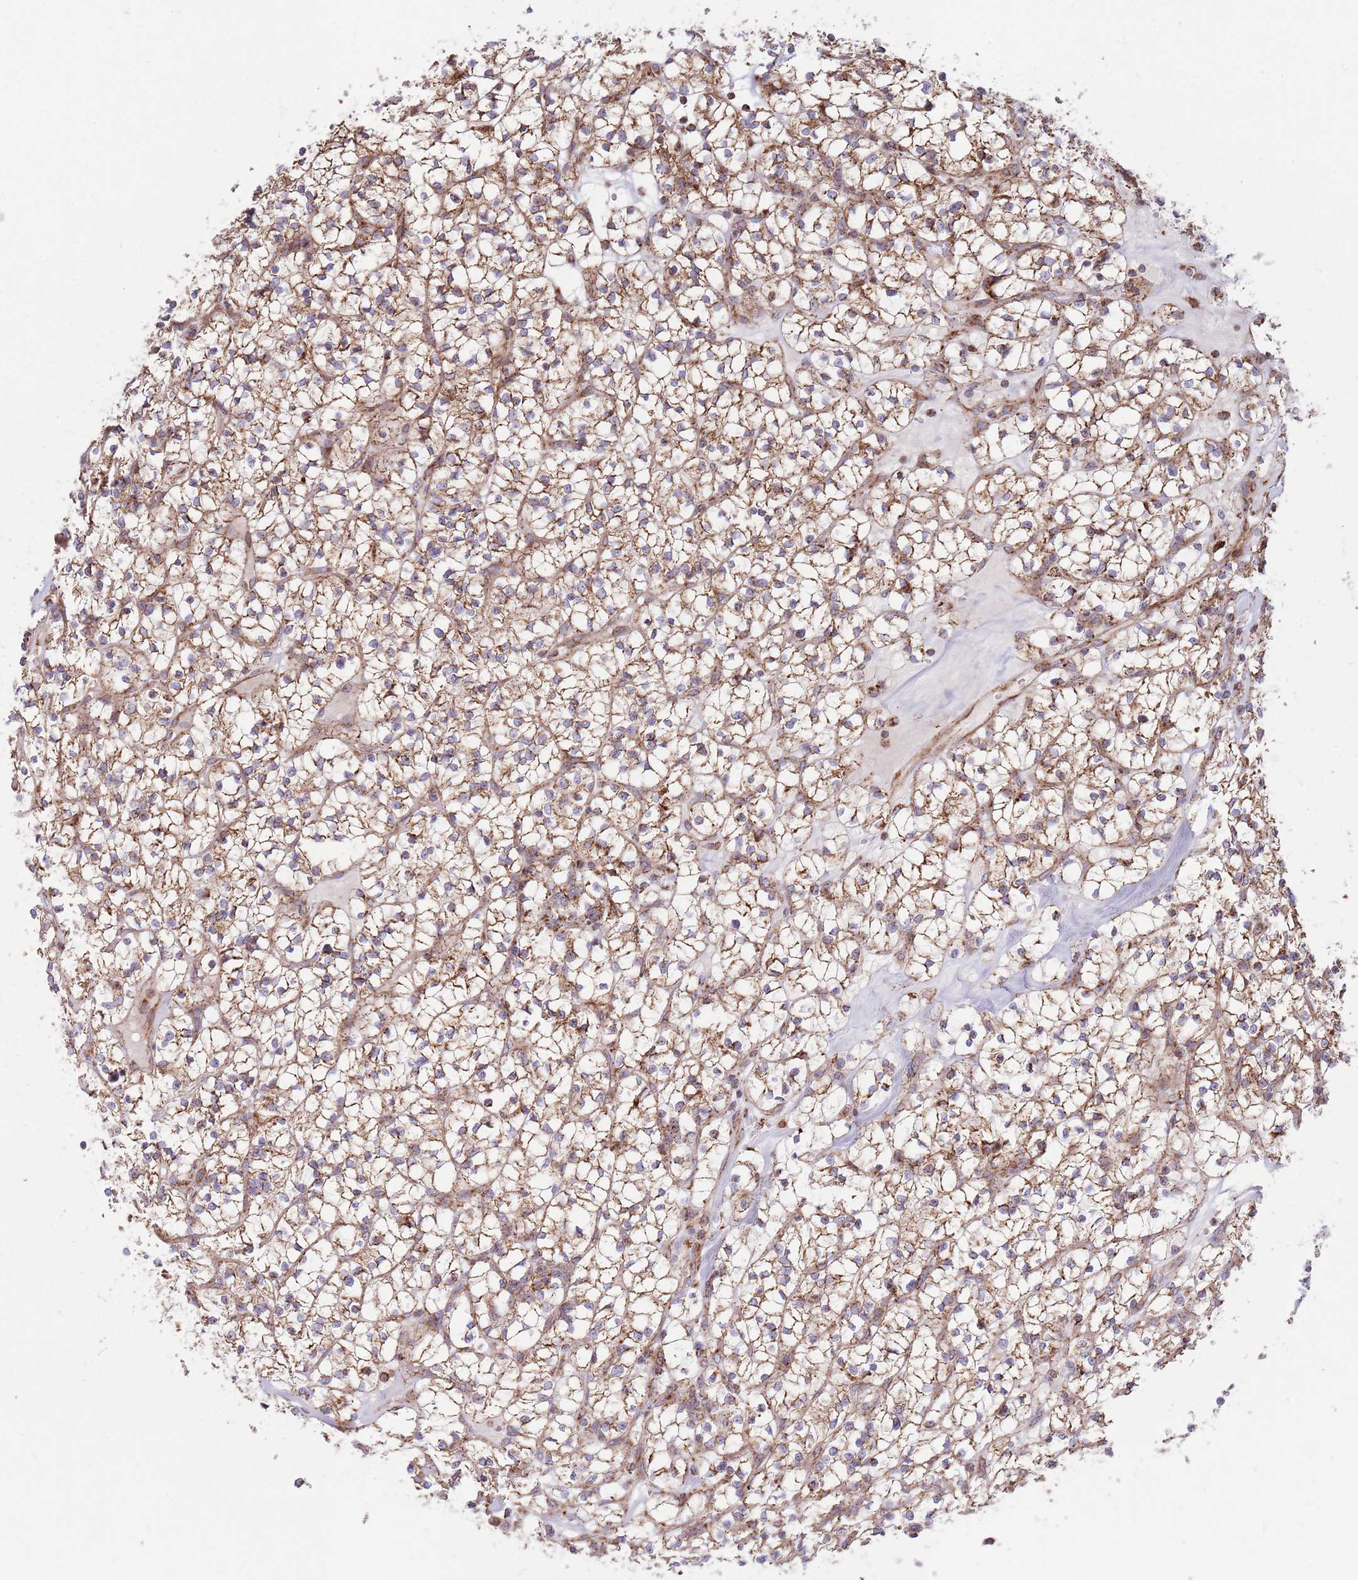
{"staining": {"intensity": "moderate", "quantity": ">75%", "location": "cytoplasmic/membranous"}, "tissue": "renal cancer", "cell_type": "Tumor cells", "image_type": "cancer", "snomed": [{"axis": "morphology", "description": "Adenocarcinoma, NOS"}, {"axis": "topography", "description": "Kidney"}], "caption": "About >75% of tumor cells in renal cancer exhibit moderate cytoplasmic/membranous protein positivity as visualized by brown immunohistochemical staining.", "gene": "ATP5PD", "patient": {"sex": "female", "age": 64}}